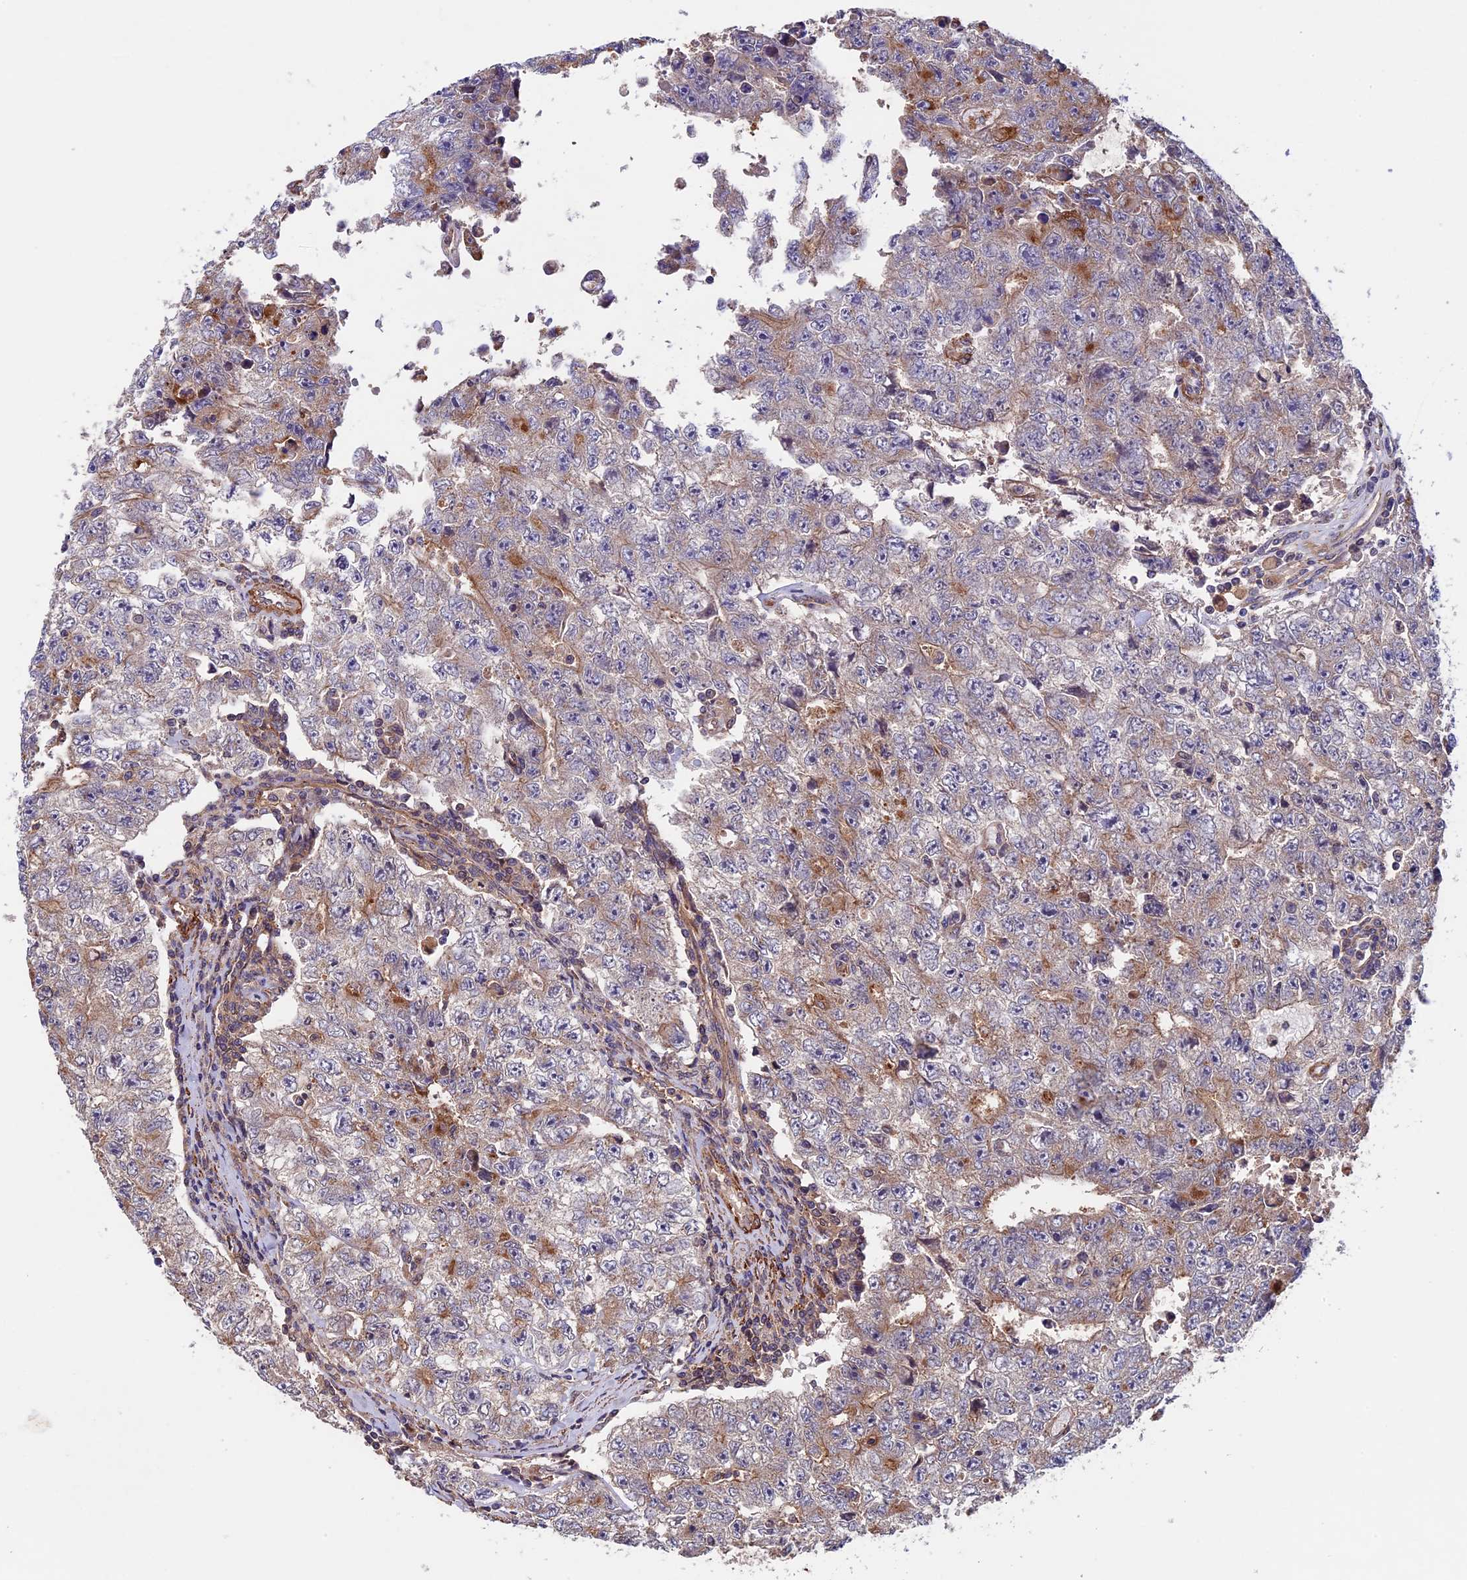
{"staining": {"intensity": "moderate", "quantity": "<25%", "location": "cytoplasmic/membranous"}, "tissue": "testis cancer", "cell_type": "Tumor cells", "image_type": "cancer", "snomed": [{"axis": "morphology", "description": "Carcinoma, Embryonal, NOS"}, {"axis": "topography", "description": "Testis"}], "caption": "This is a micrograph of IHC staining of testis embryonal carcinoma, which shows moderate expression in the cytoplasmic/membranous of tumor cells.", "gene": "SLC9A5", "patient": {"sex": "male", "age": 17}}